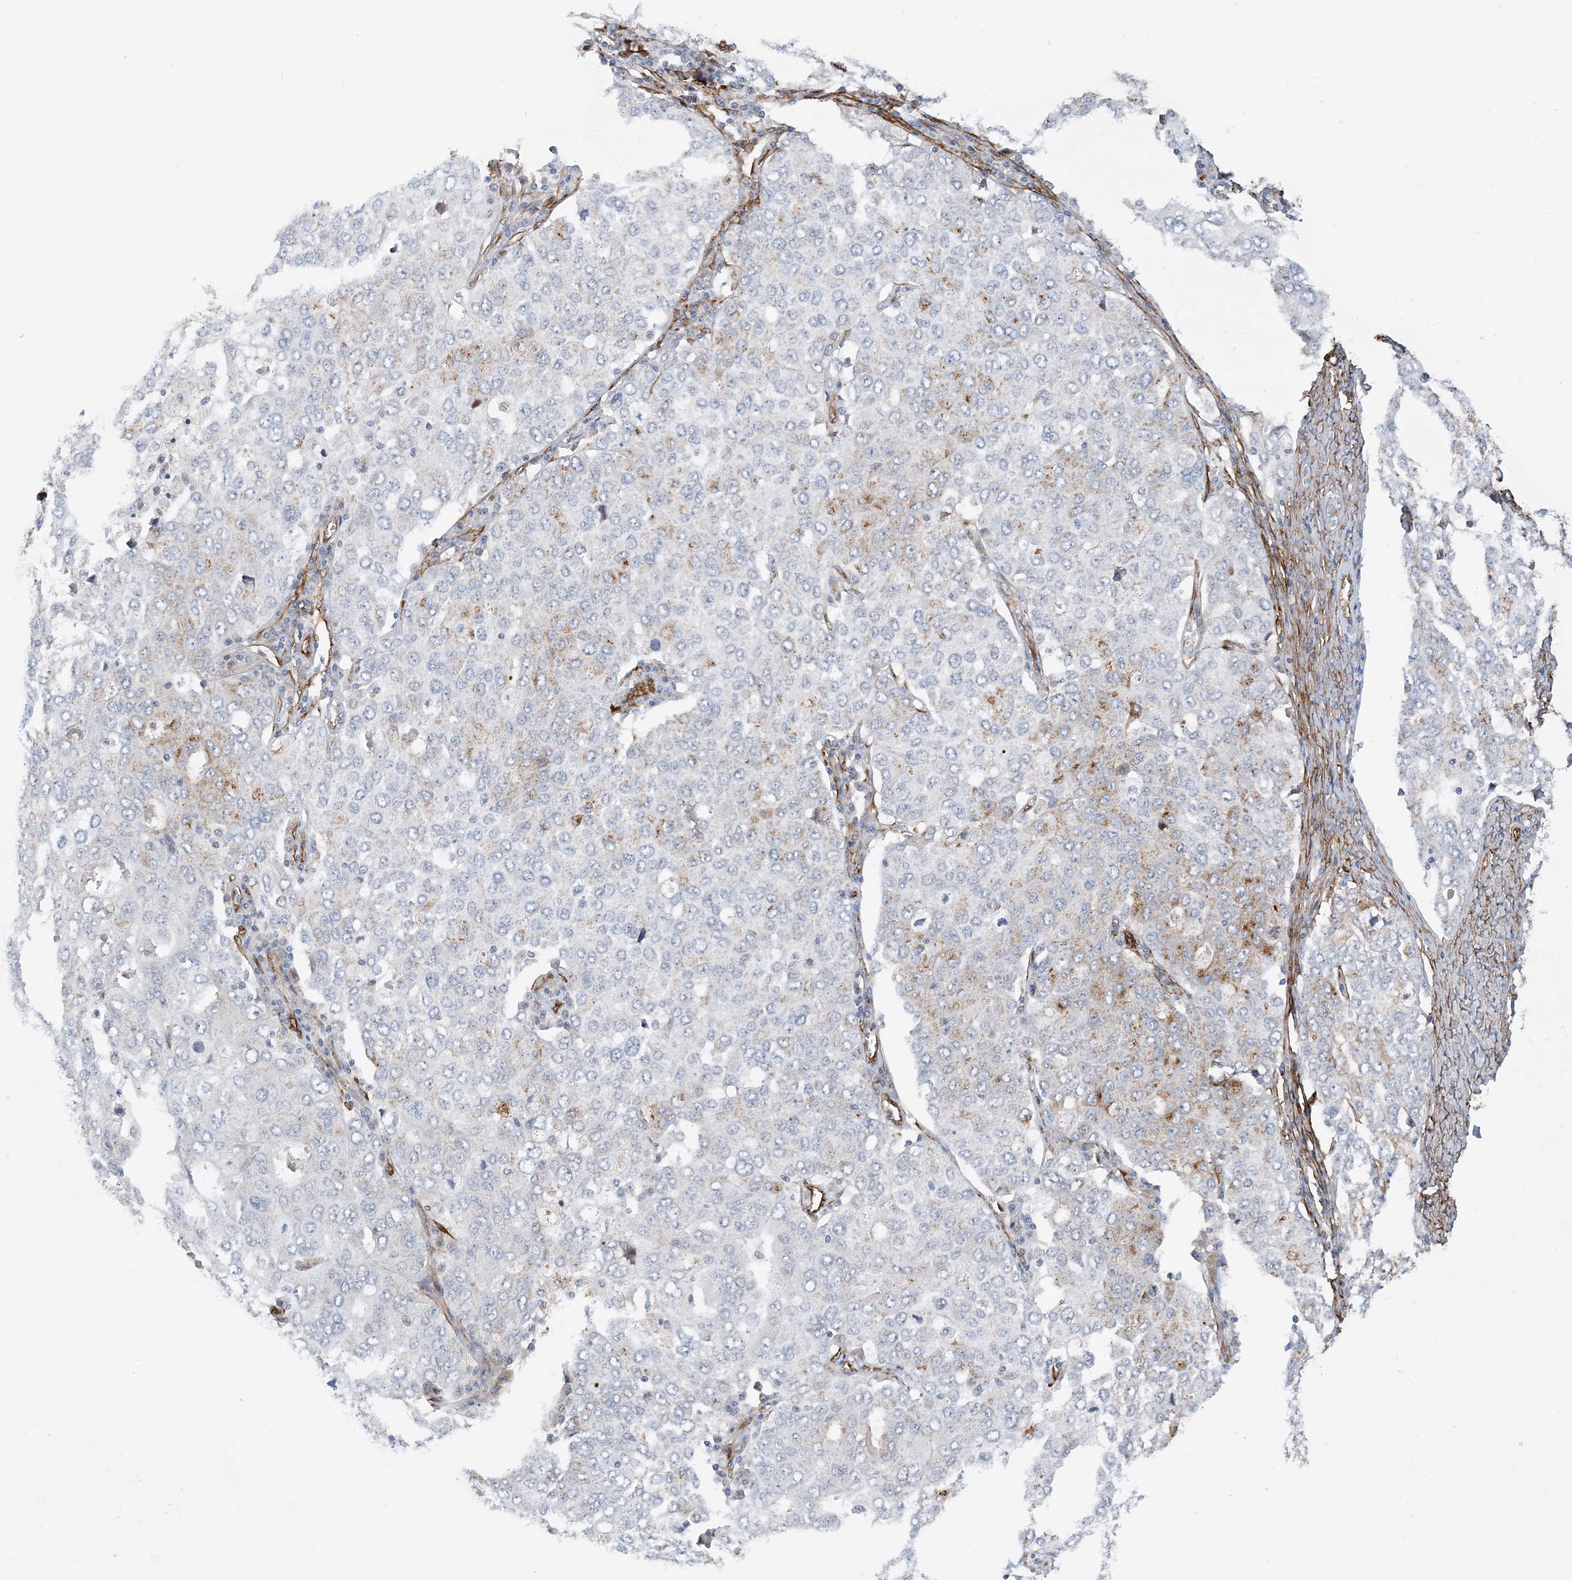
{"staining": {"intensity": "weak", "quantity": "<25%", "location": "cytoplasmic/membranous"}, "tissue": "ovarian cancer", "cell_type": "Tumor cells", "image_type": "cancer", "snomed": [{"axis": "morphology", "description": "Carcinoma, endometroid"}, {"axis": "topography", "description": "Ovary"}], "caption": "The photomicrograph reveals no staining of tumor cells in ovarian cancer (endometroid carcinoma).", "gene": "EIF2A", "patient": {"sex": "female", "age": 62}}